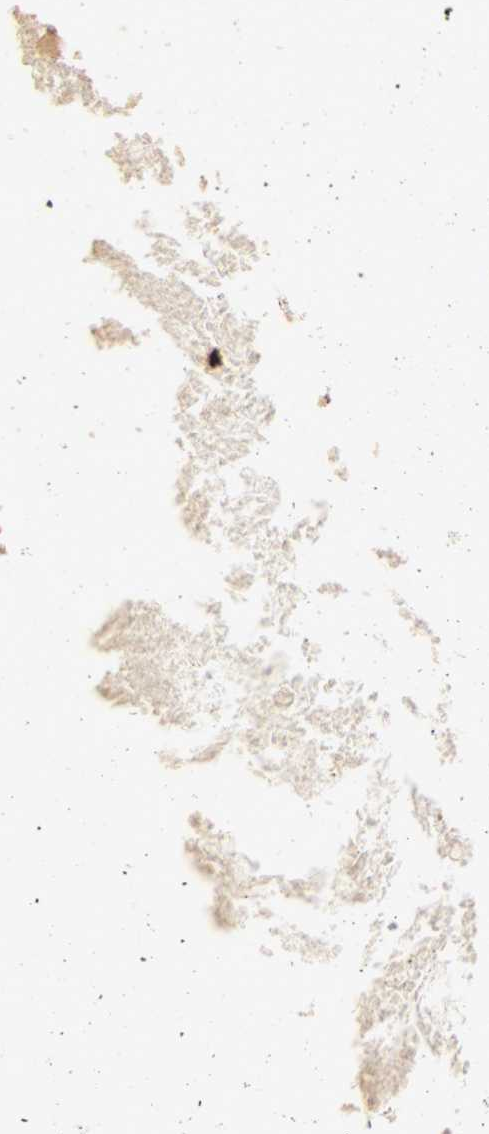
{"staining": {"intensity": "moderate", "quantity": "25%-75%", "location": "cytoplasmic/membranous,nuclear"}, "tissue": "nasopharynx", "cell_type": "Respiratory epithelial cells", "image_type": "normal", "snomed": [{"axis": "morphology", "description": "Normal tissue, NOS"}, {"axis": "topography", "description": "Nasopharynx"}], "caption": "Immunohistochemical staining of normal nasopharynx shows moderate cytoplasmic/membranous,nuclear protein expression in approximately 25%-75% of respiratory epithelial cells. (Brightfield microscopy of DAB IHC at high magnification).", "gene": "SELENBP1", "patient": {"sex": "male", "age": 21}}